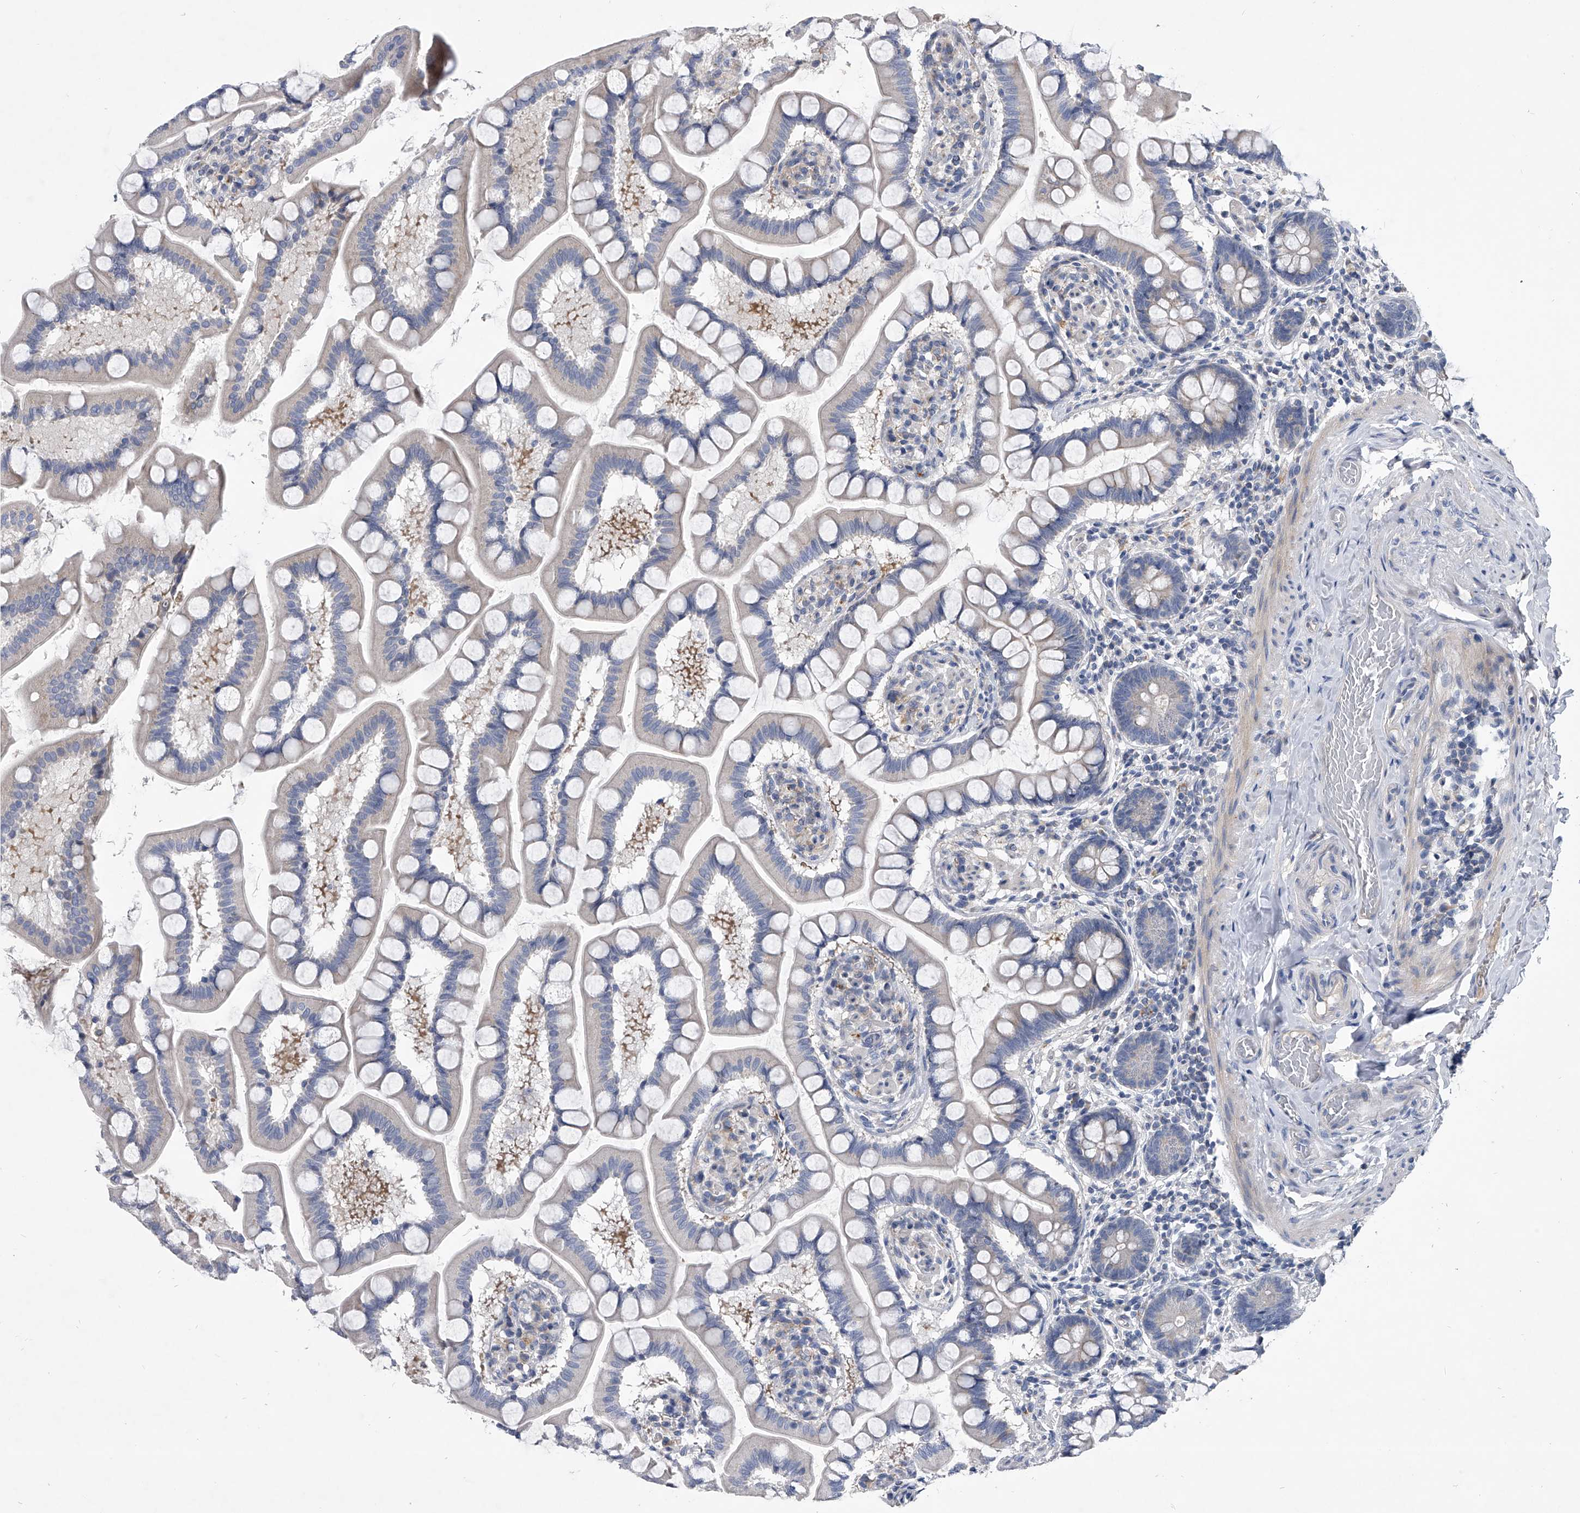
{"staining": {"intensity": "negative", "quantity": "none", "location": "none"}, "tissue": "small intestine", "cell_type": "Glandular cells", "image_type": "normal", "snomed": [{"axis": "morphology", "description": "Normal tissue, NOS"}, {"axis": "topography", "description": "Small intestine"}], "caption": "IHC micrograph of benign small intestine: human small intestine stained with DAB (3,3'-diaminobenzidine) displays no significant protein positivity in glandular cells. The staining was performed using DAB (3,3'-diaminobenzidine) to visualize the protein expression in brown, while the nuclei were stained in blue with hematoxylin (Magnification: 20x).", "gene": "SPP1", "patient": {"sex": "male", "age": 41}}